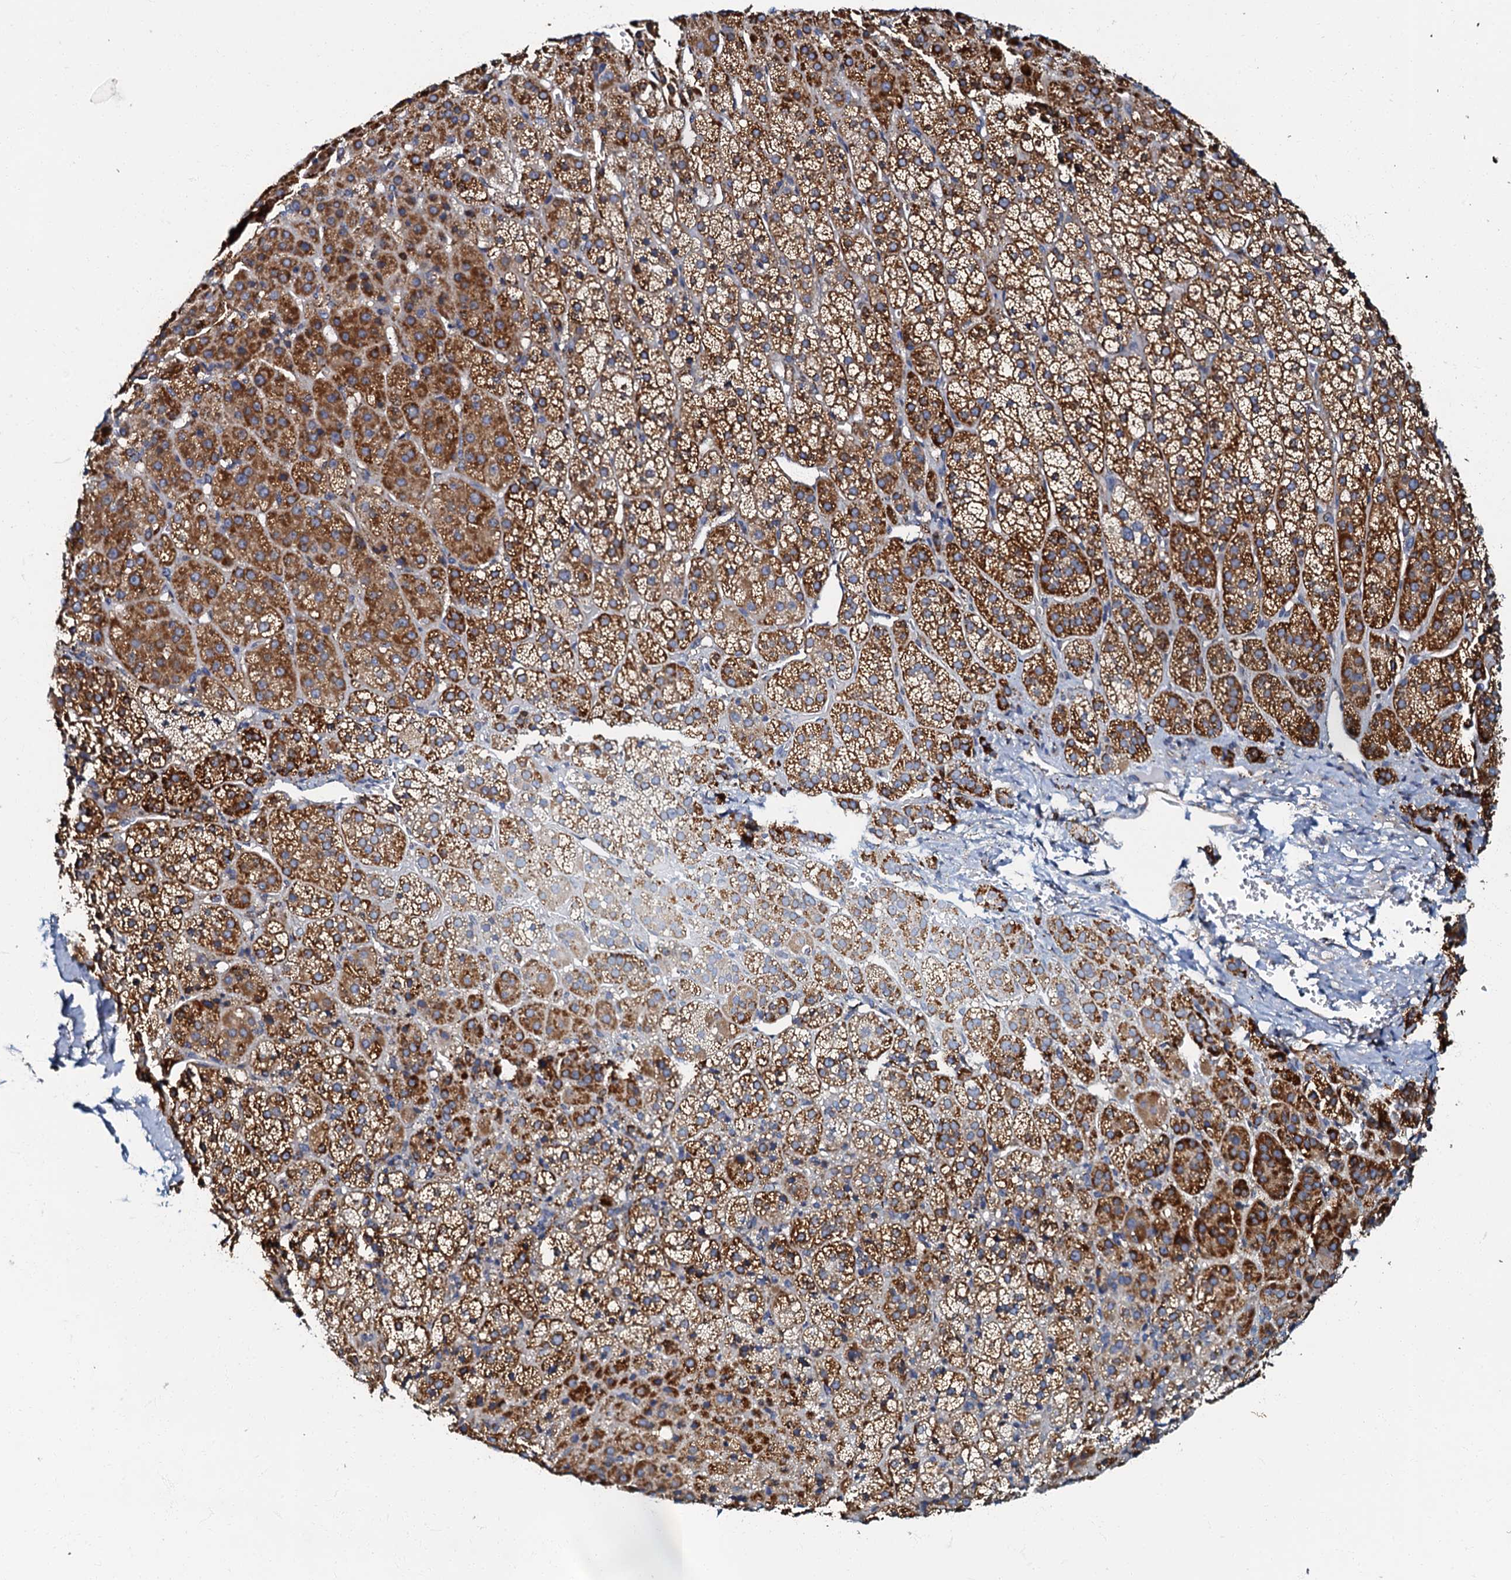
{"staining": {"intensity": "strong", "quantity": ">75%", "location": "cytoplasmic/membranous"}, "tissue": "adrenal gland", "cell_type": "Glandular cells", "image_type": "normal", "snomed": [{"axis": "morphology", "description": "Normal tissue, NOS"}, {"axis": "topography", "description": "Adrenal gland"}], "caption": "Adrenal gland stained for a protein reveals strong cytoplasmic/membranous positivity in glandular cells. Nuclei are stained in blue.", "gene": "NDUFA12", "patient": {"sex": "female", "age": 57}}